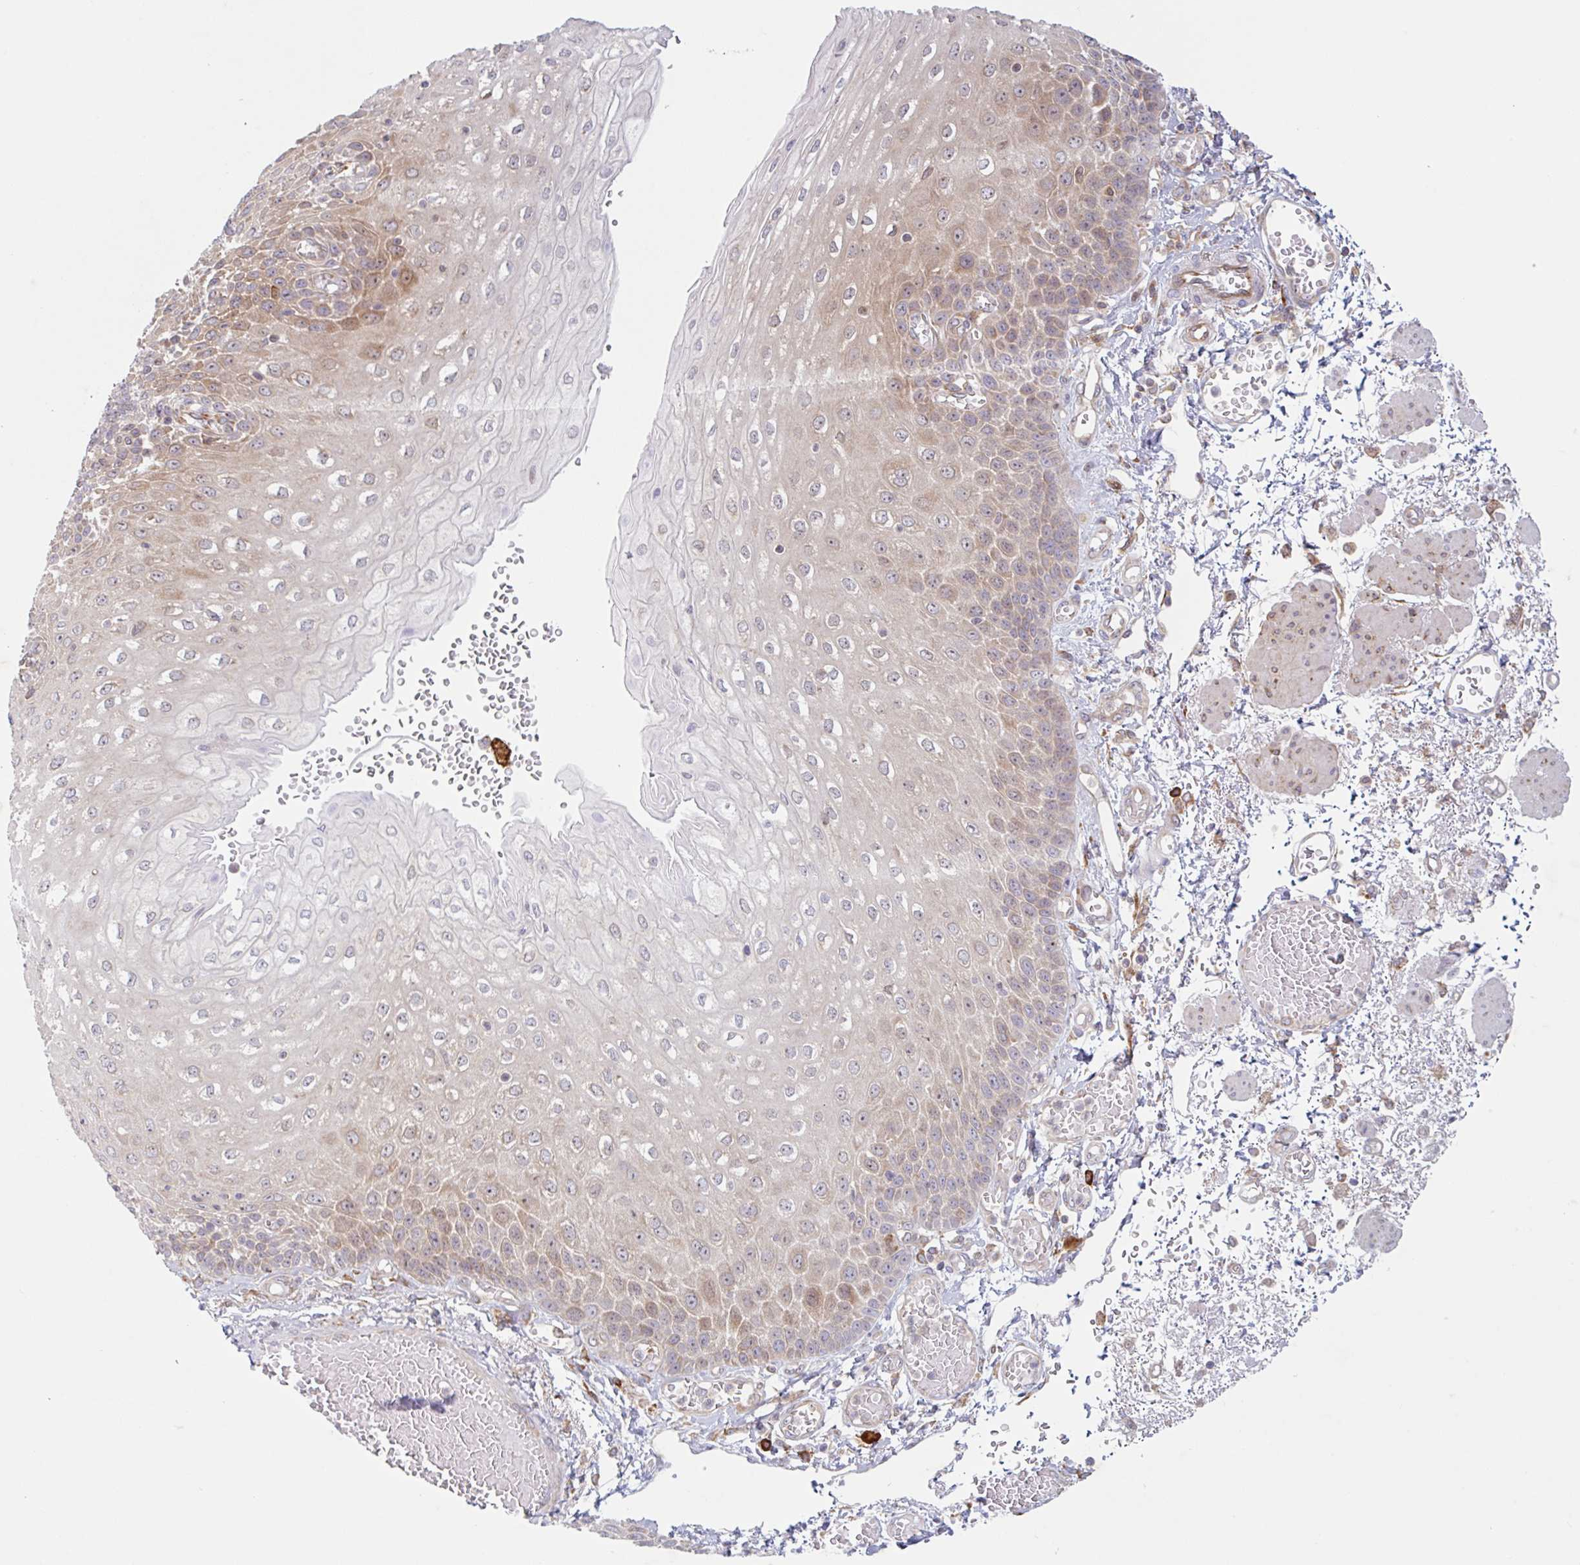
{"staining": {"intensity": "moderate", "quantity": "25%-75%", "location": "cytoplasmic/membranous"}, "tissue": "esophagus", "cell_type": "Squamous epithelial cells", "image_type": "normal", "snomed": [{"axis": "morphology", "description": "Normal tissue, NOS"}, {"axis": "morphology", "description": "Adenocarcinoma, NOS"}, {"axis": "topography", "description": "Esophagus"}], "caption": "This is a histology image of immunohistochemistry (IHC) staining of normal esophagus, which shows moderate expression in the cytoplasmic/membranous of squamous epithelial cells.", "gene": "RIT1", "patient": {"sex": "male", "age": 81}}